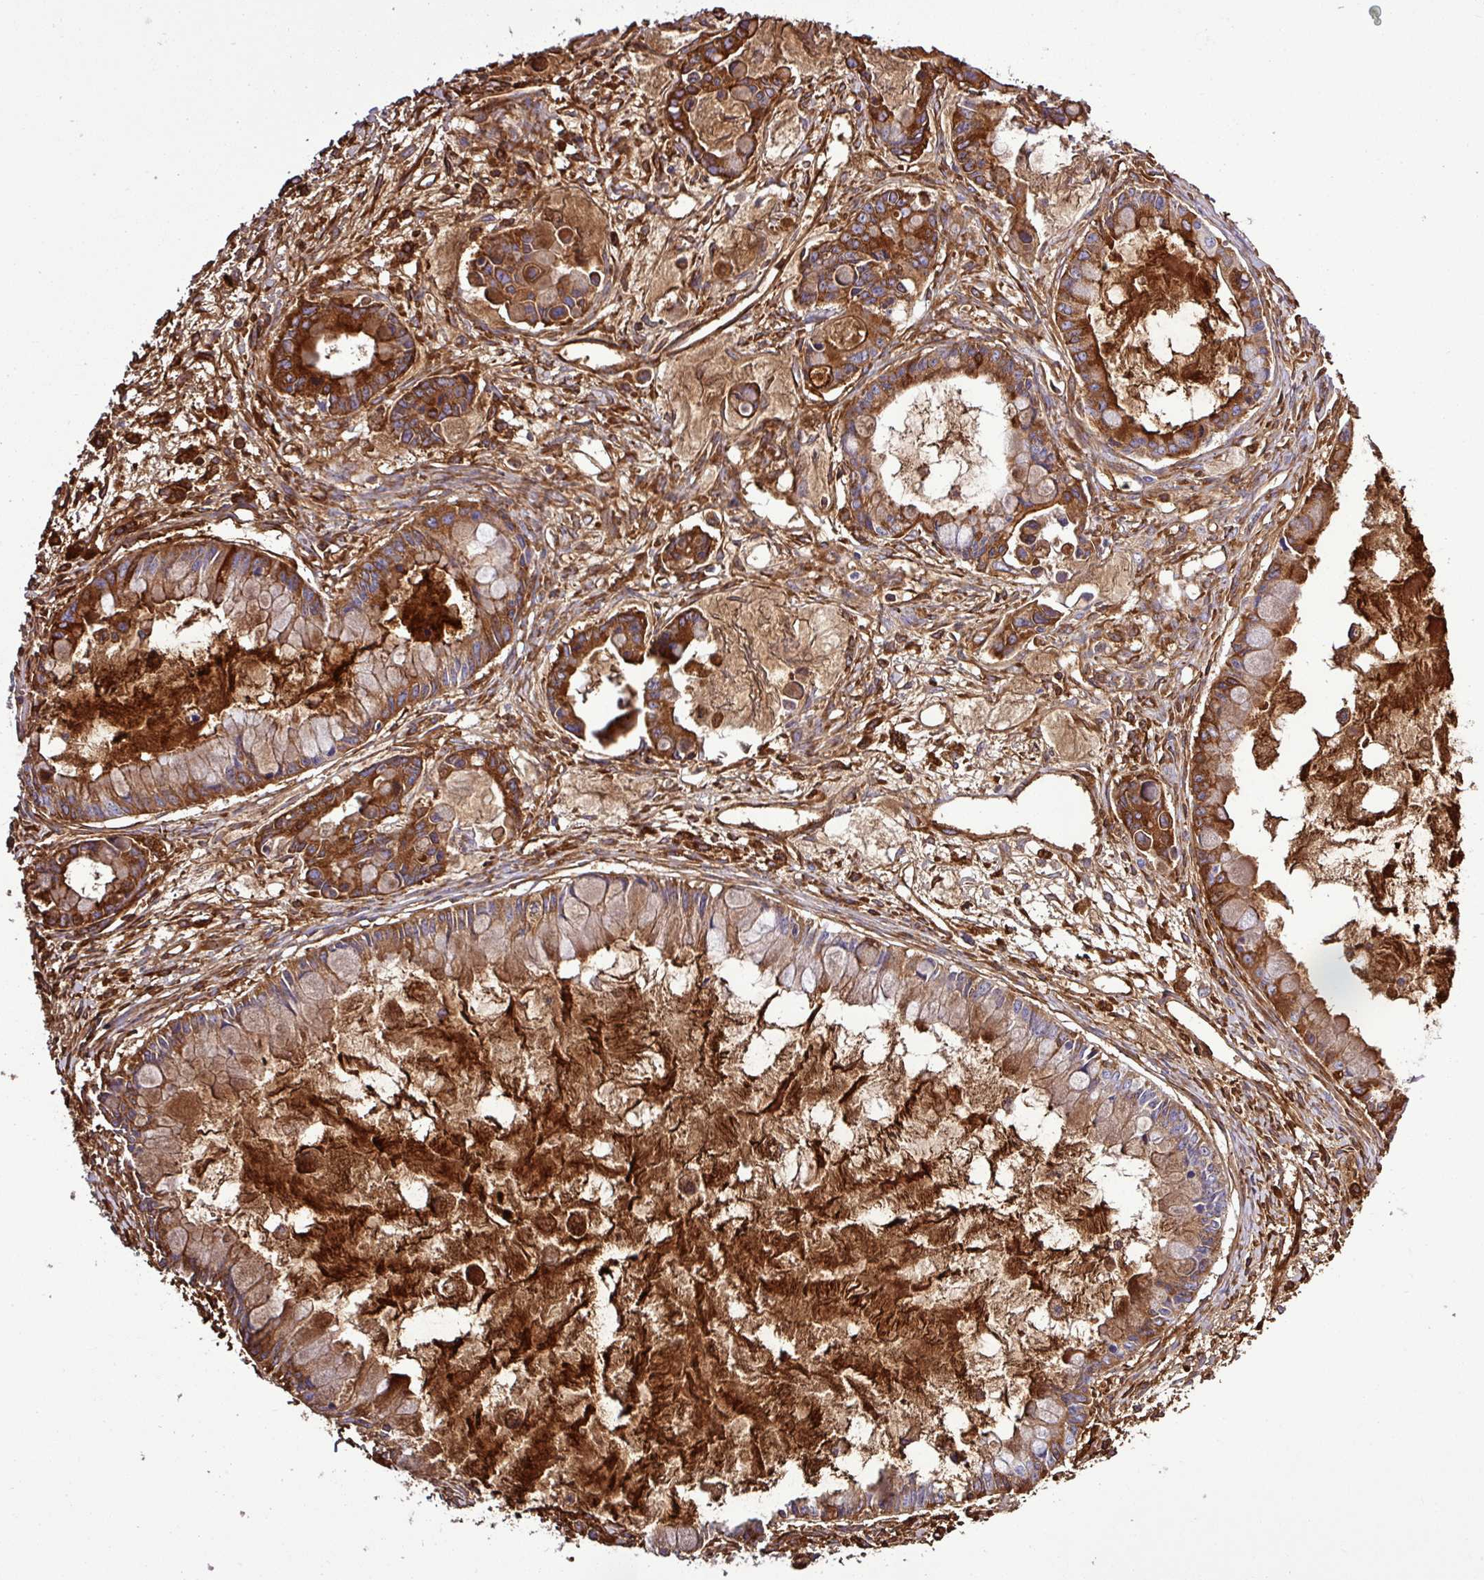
{"staining": {"intensity": "strong", "quantity": ">75%", "location": "cytoplasmic/membranous"}, "tissue": "ovarian cancer", "cell_type": "Tumor cells", "image_type": "cancer", "snomed": [{"axis": "morphology", "description": "Cystadenocarcinoma, mucinous, NOS"}, {"axis": "topography", "description": "Ovary"}], "caption": "Ovarian cancer (mucinous cystadenocarcinoma) tissue displays strong cytoplasmic/membranous staining in about >75% of tumor cells, visualized by immunohistochemistry. Ihc stains the protein in brown and the nuclei are stained blue.", "gene": "CWH43", "patient": {"sex": "female", "age": 63}}